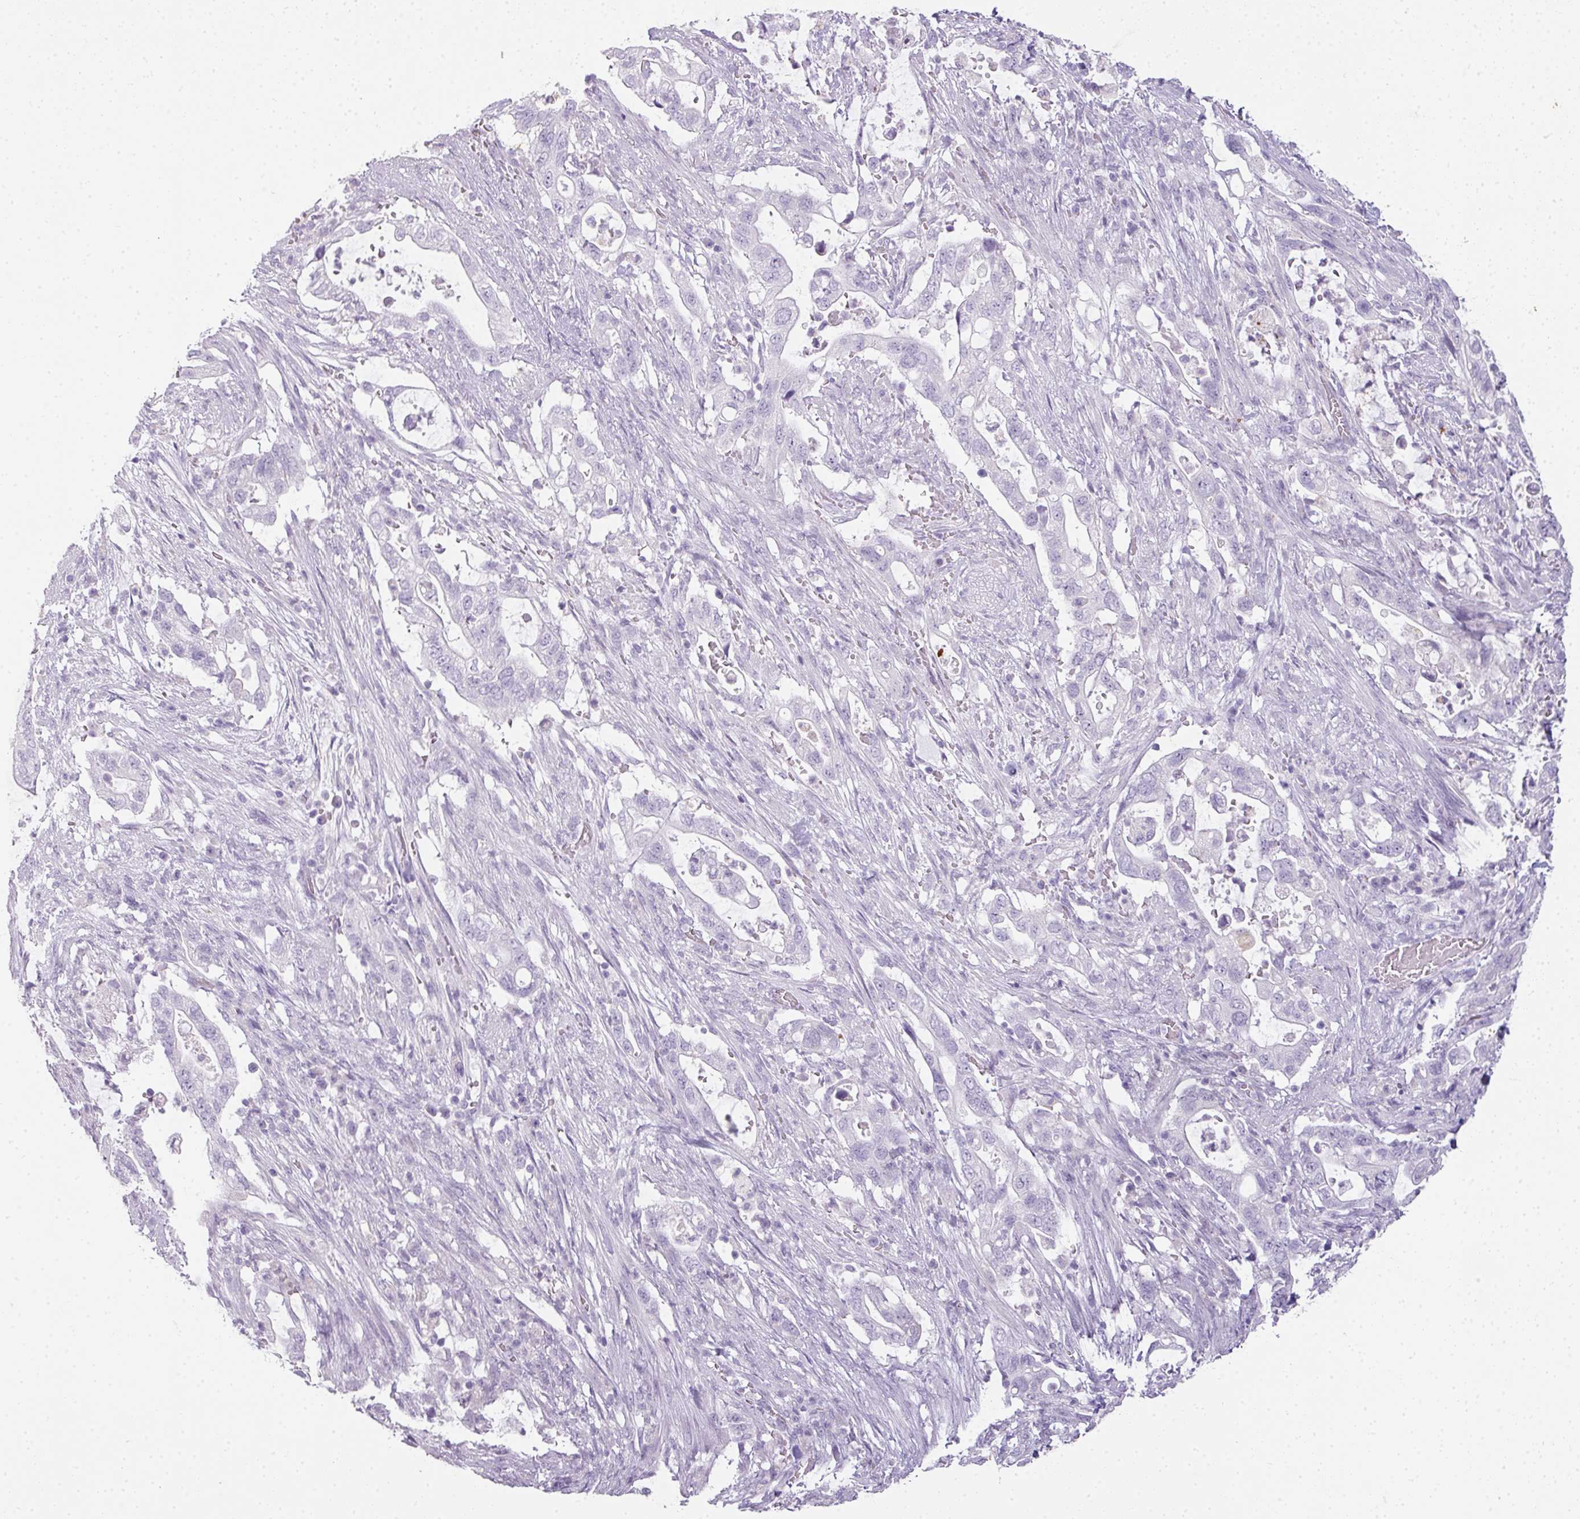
{"staining": {"intensity": "negative", "quantity": "none", "location": "none"}, "tissue": "pancreatic cancer", "cell_type": "Tumor cells", "image_type": "cancer", "snomed": [{"axis": "morphology", "description": "Adenocarcinoma, NOS"}, {"axis": "topography", "description": "Pancreas"}], "caption": "Immunohistochemistry (IHC) image of human pancreatic cancer stained for a protein (brown), which exhibits no staining in tumor cells.", "gene": "RBMY1F", "patient": {"sex": "female", "age": 72}}